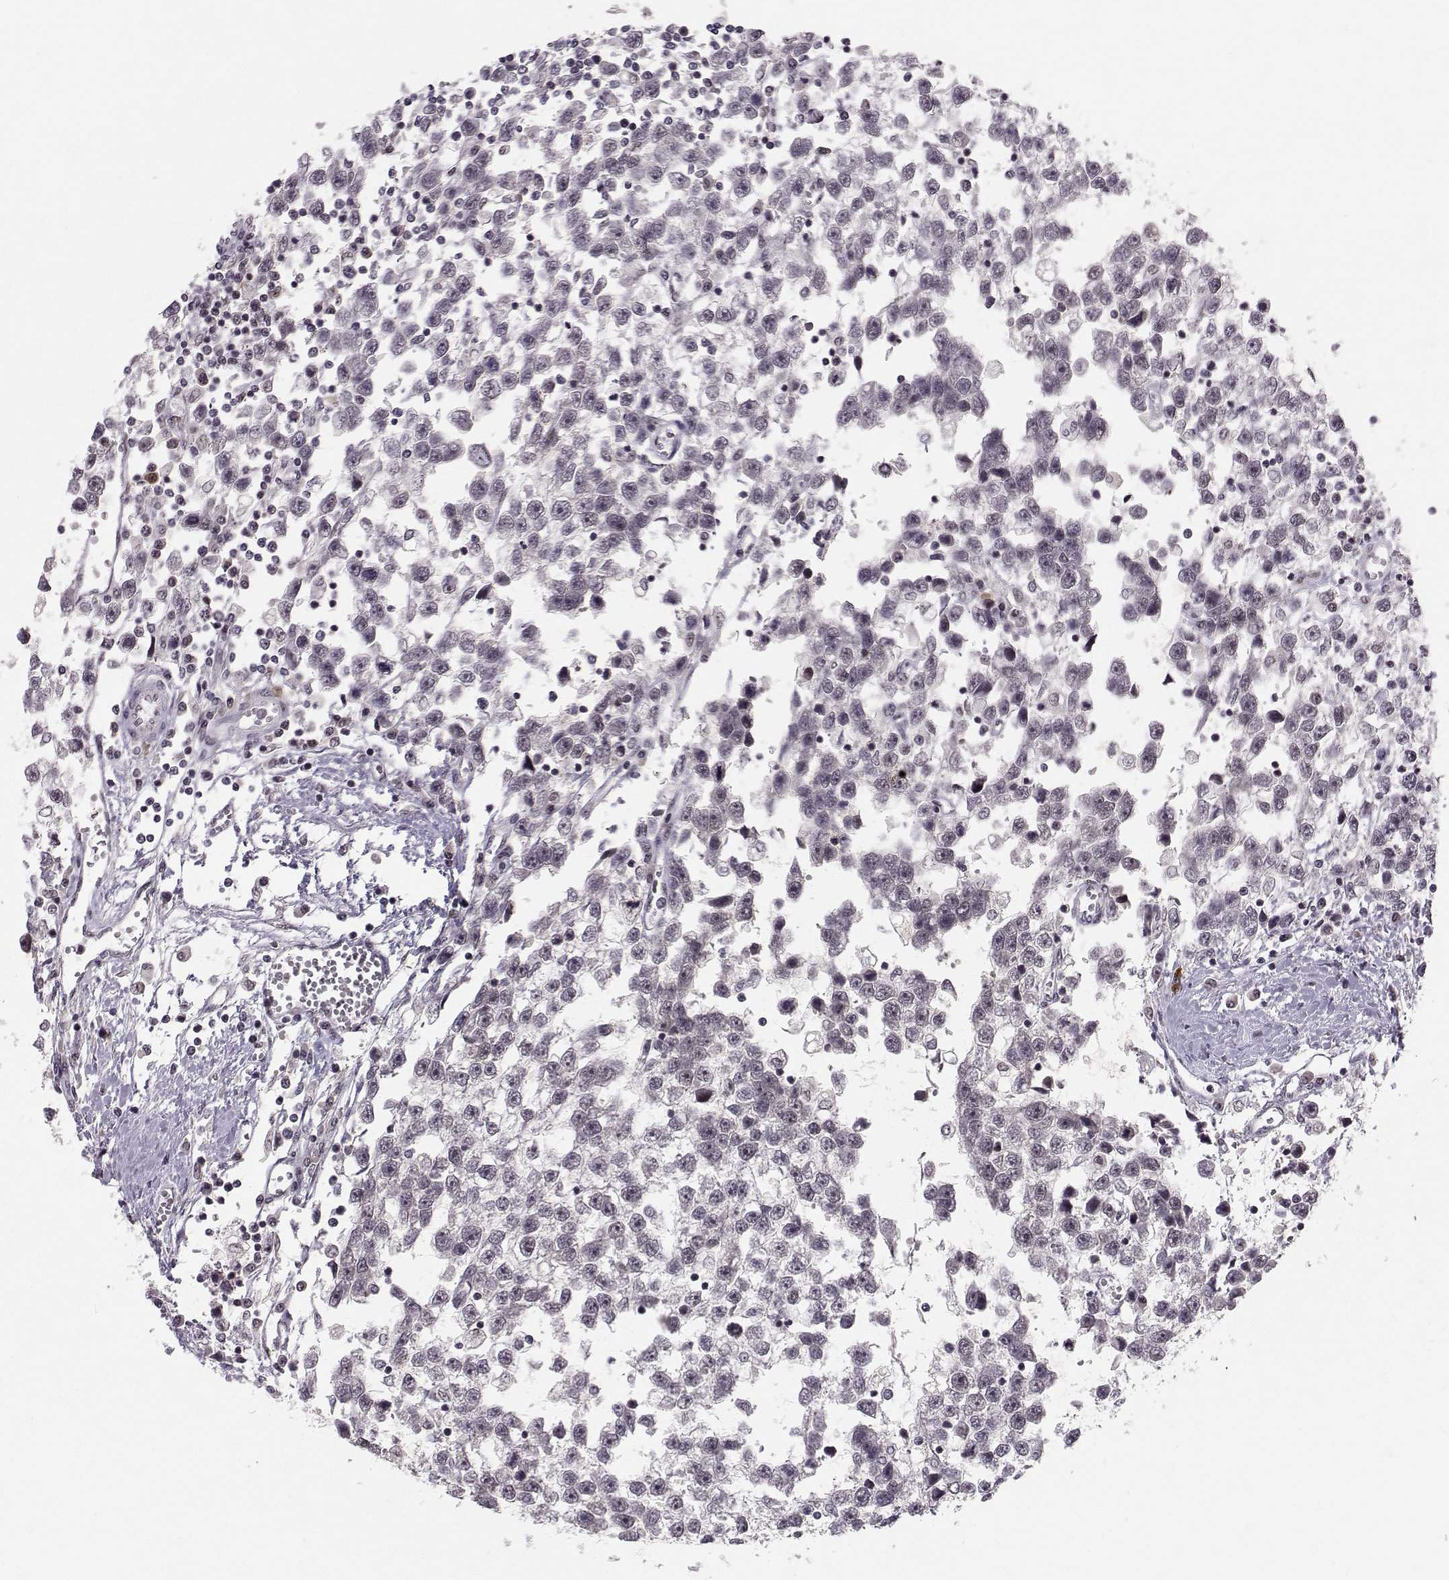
{"staining": {"intensity": "negative", "quantity": "none", "location": "none"}, "tissue": "testis cancer", "cell_type": "Tumor cells", "image_type": "cancer", "snomed": [{"axis": "morphology", "description": "Seminoma, NOS"}, {"axis": "topography", "description": "Testis"}], "caption": "Tumor cells show no significant expression in seminoma (testis).", "gene": "RPP38", "patient": {"sex": "male", "age": 34}}